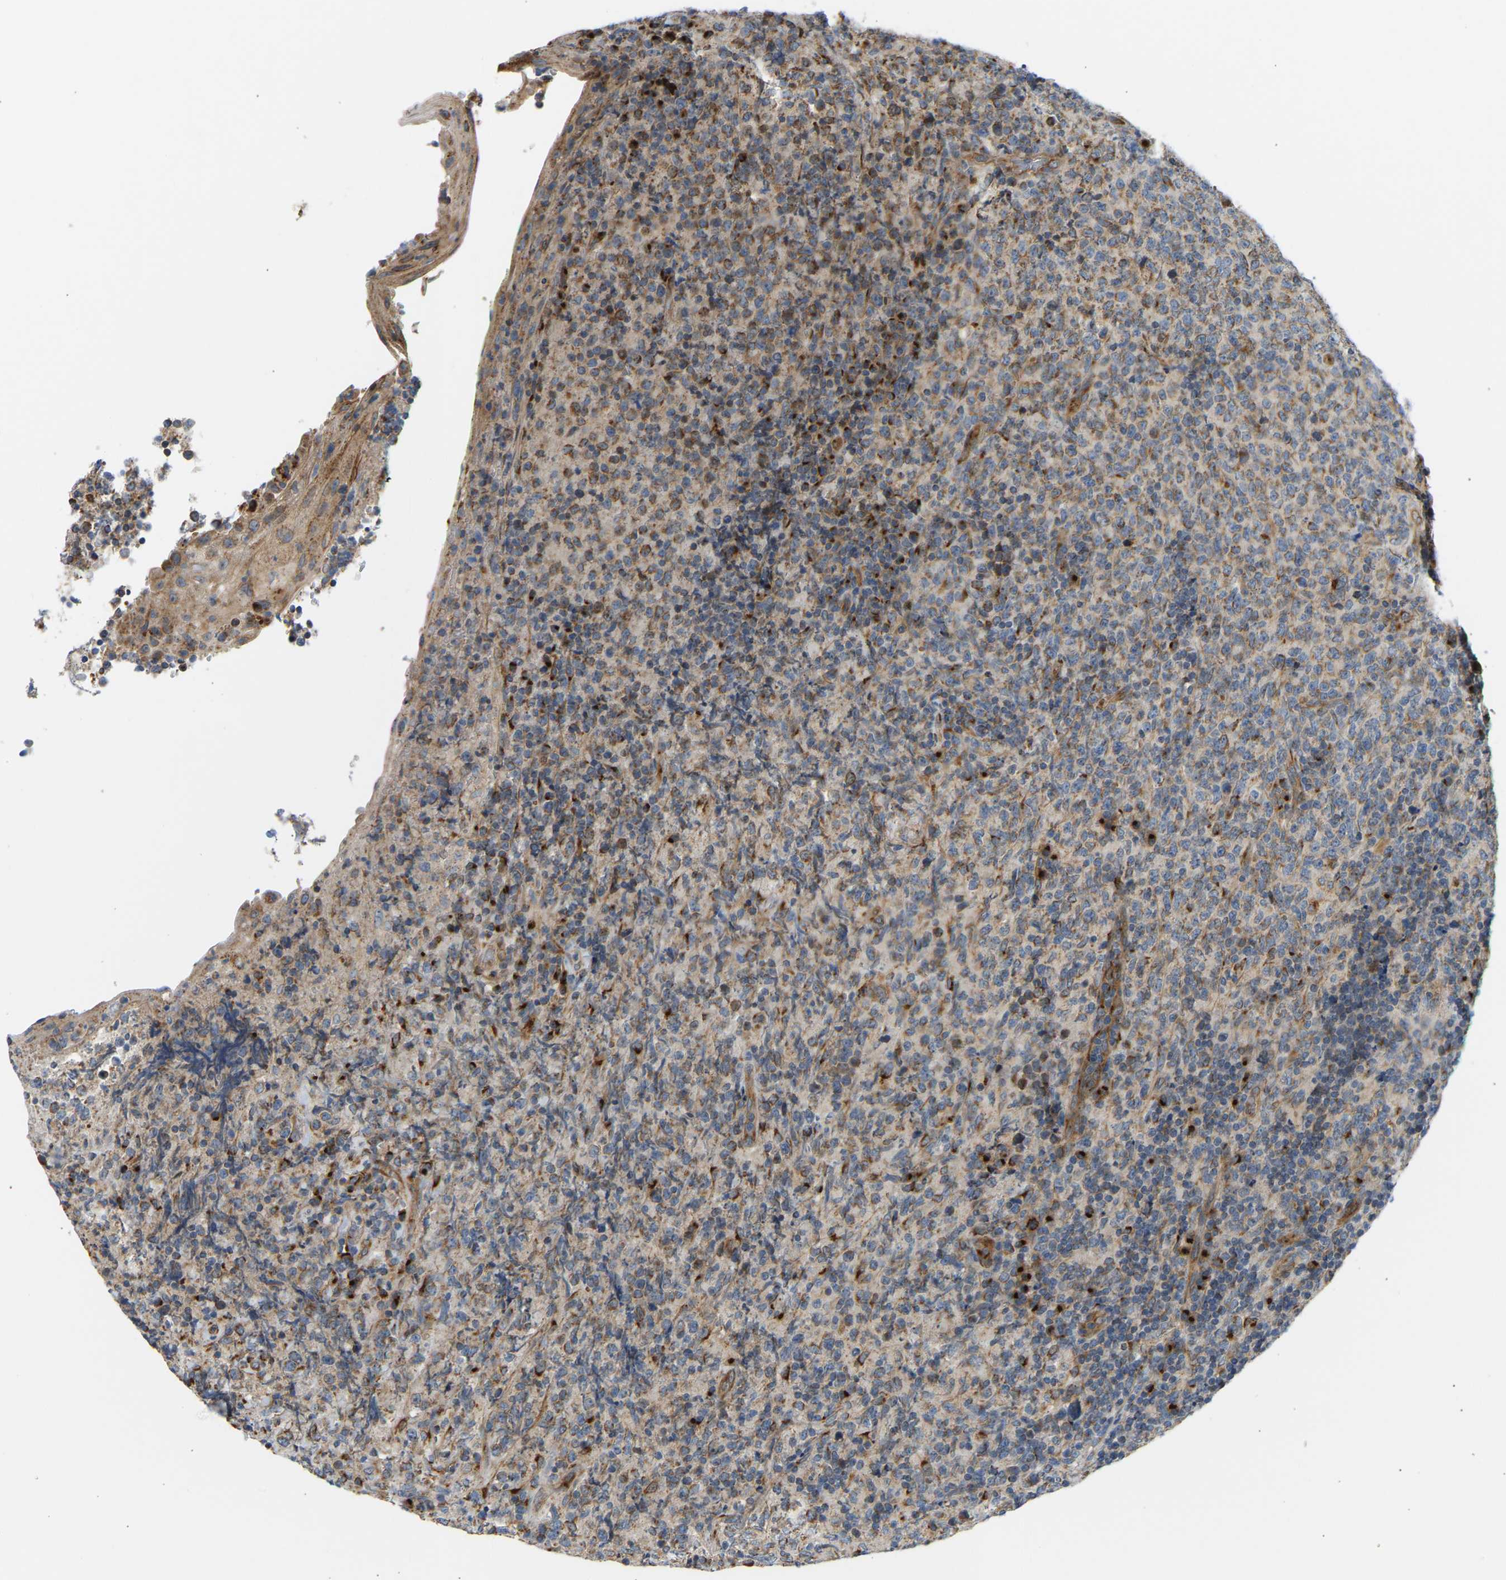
{"staining": {"intensity": "moderate", "quantity": "25%-75%", "location": "cytoplasmic/membranous"}, "tissue": "lymphoma", "cell_type": "Tumor cells", "image_type": "cancer", "snomed": [{"axis": "morphology", "description": "Malignant lymphoma, non-Hodgkin's type, High grade"}, {"axis": "topography", "description": "Tonsil"}], "caption": "There is medium levels of moderate cytoplasmic/membranous staining in tumor cells of lymphoma, as demonstrated by immunohistochemical staining (brown color).", "gene": "YIPF2", "patient": {"sex": "female", "age": 36}}